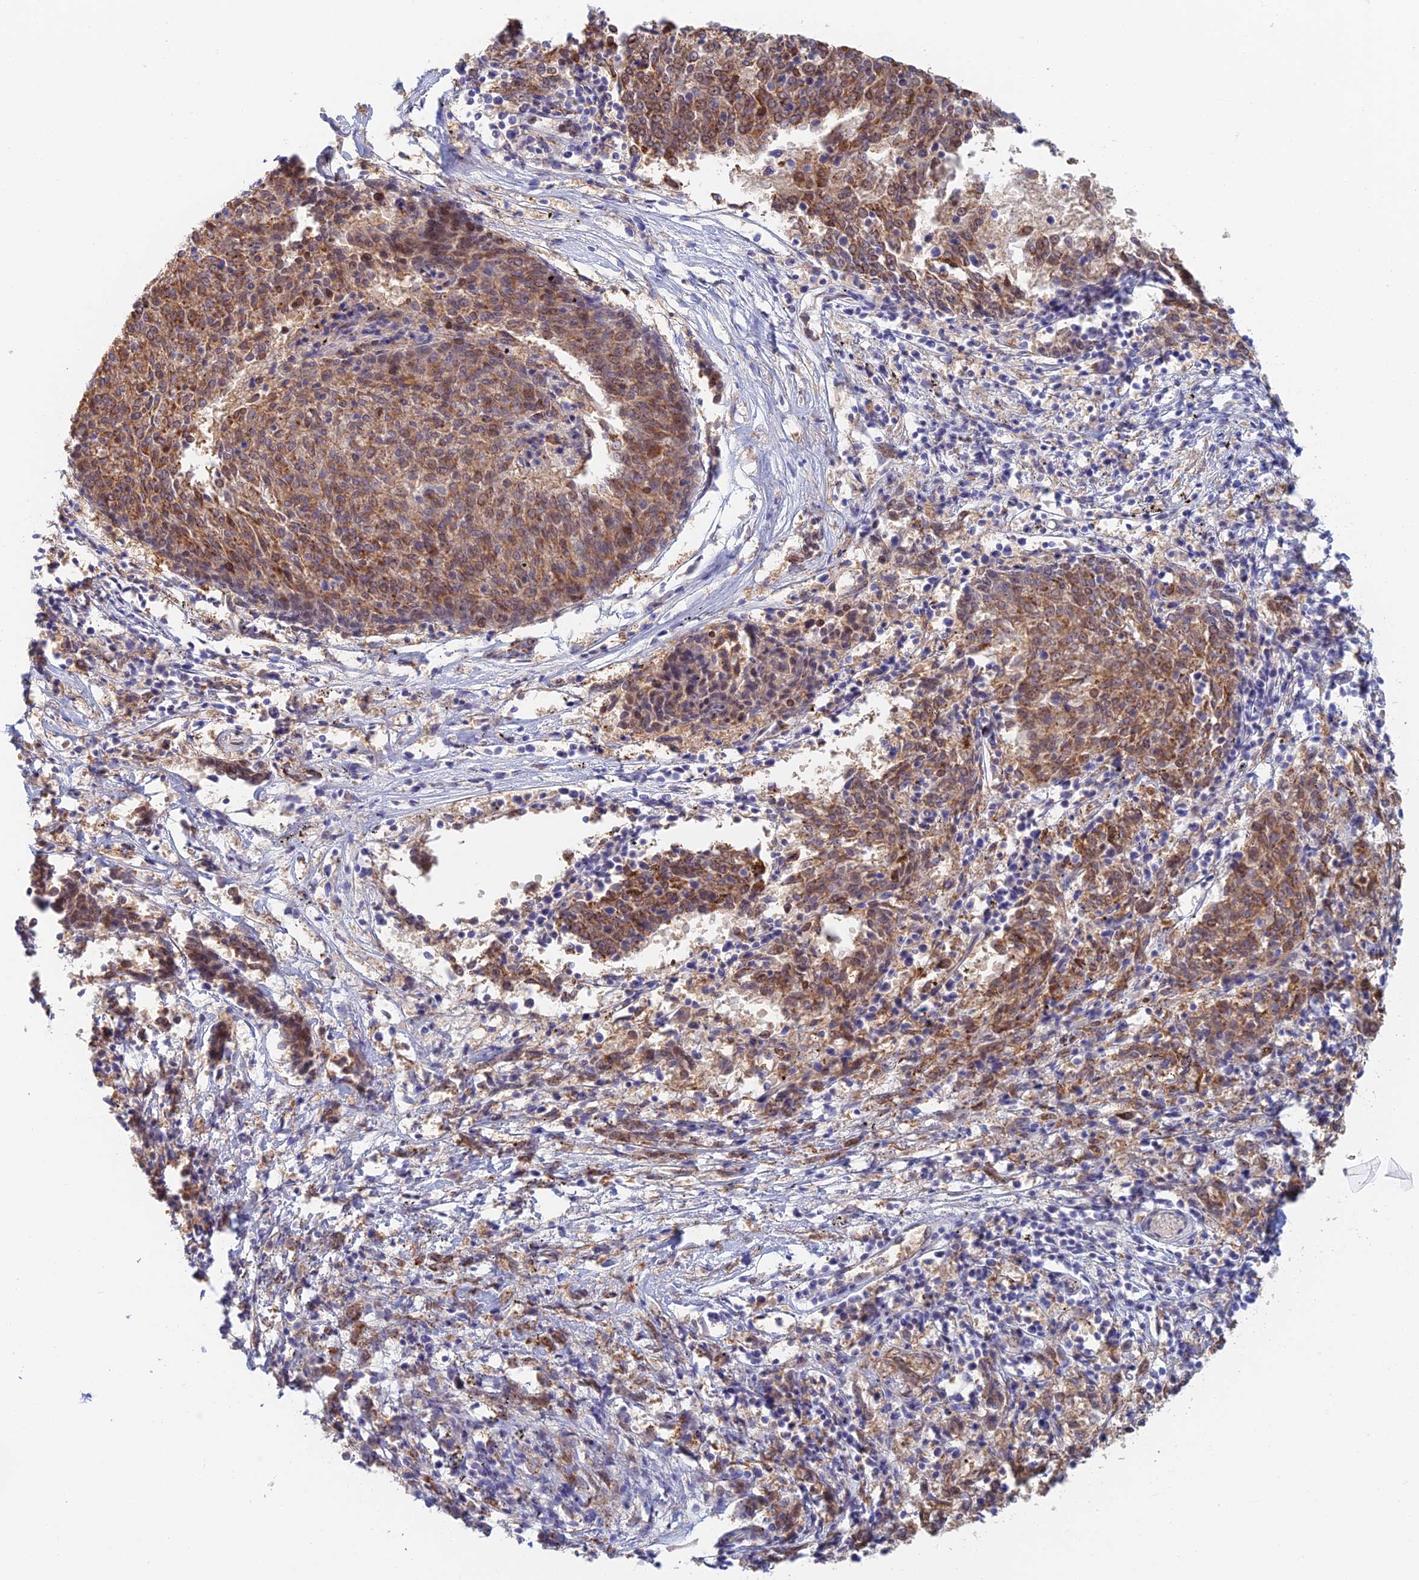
{"staining": {"intensity": "moderate", "quantity": ">75%", "location": "cytoplasmic/membranous"}, "tissue": "melanoma", "cell_type": "Tumor cells", "image_type": "cancer", "snomed": [{"axis": "morphology", "description": "Malignant melanoma, NOS"}, {"axis": "topography", "description": "Skin"}], "caption": "Protein analysis of malignant melanoma tissue displays moderate cytoplasmic/membranous positivity in approximately >75% of tumor cells. The staining was performed using DAB (3,3'-diaminobenzidine), with brown indicating positive protein expression. Nuclei are stained blue with hematoxylin.", "gene": "ZUP1", "patient": {"sex": "female", "age": 72}}